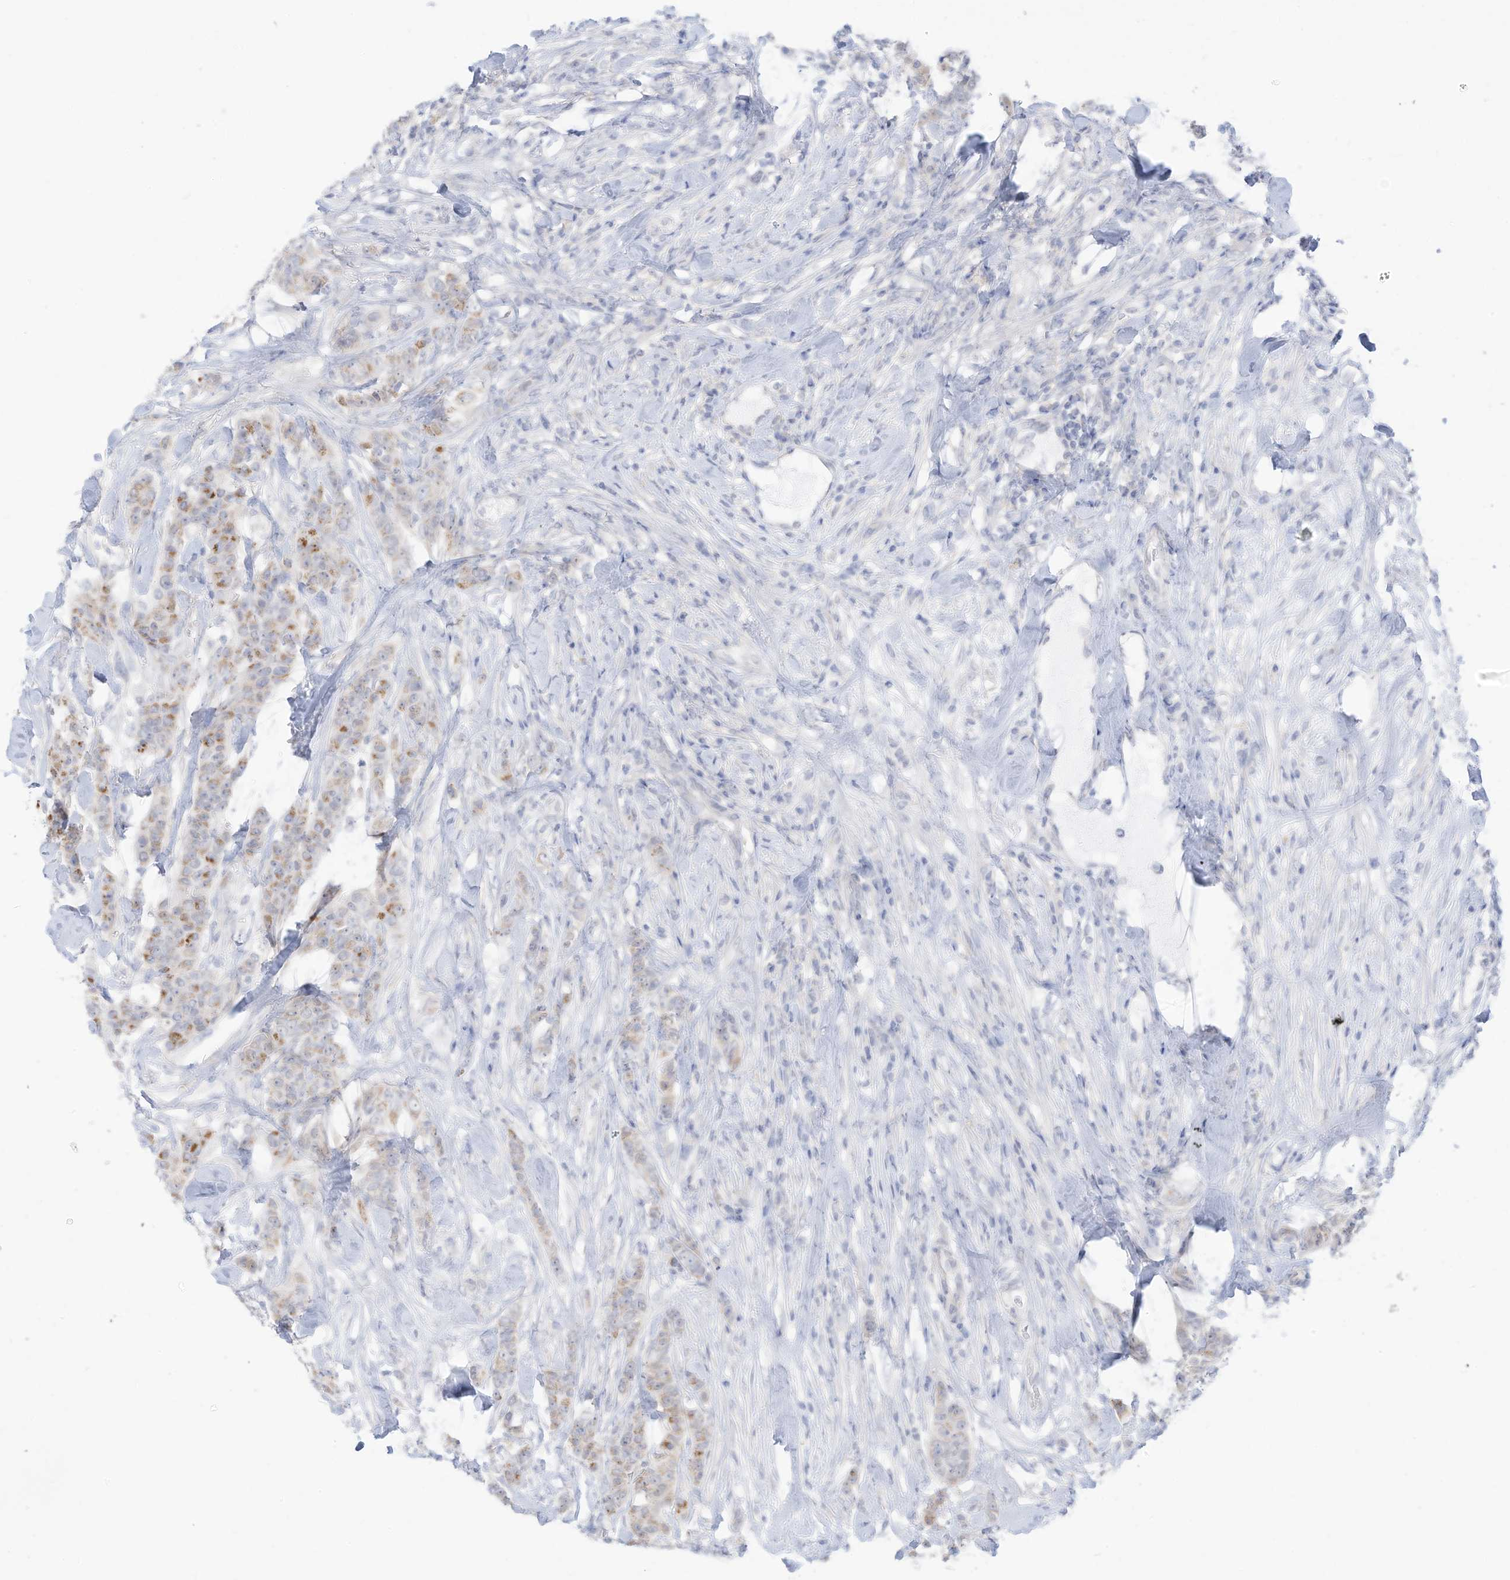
{"staining": {"intensity": "weak", "quantity": "<25%", "location": "cytoplasmic/membranous"}, "tissue": "breast cancer", "cell_type": "Tumor cells", "image_type": "cancer", "snomed": [{"axis": "morphology", "description": "Duct carcinoma"}, {"axis": "topography", "description": "Breast"}], "caption": "Immunohistochemistry histopathology image of neoplastic tissue: invasive ductal carcinoma (breast) stained with DAB (3,3'-diaminobenzidine) demonstrates no significant protein staining in tumor cells.", "gene": "OGT", "patient": {"sex": "female", "age": 40}}